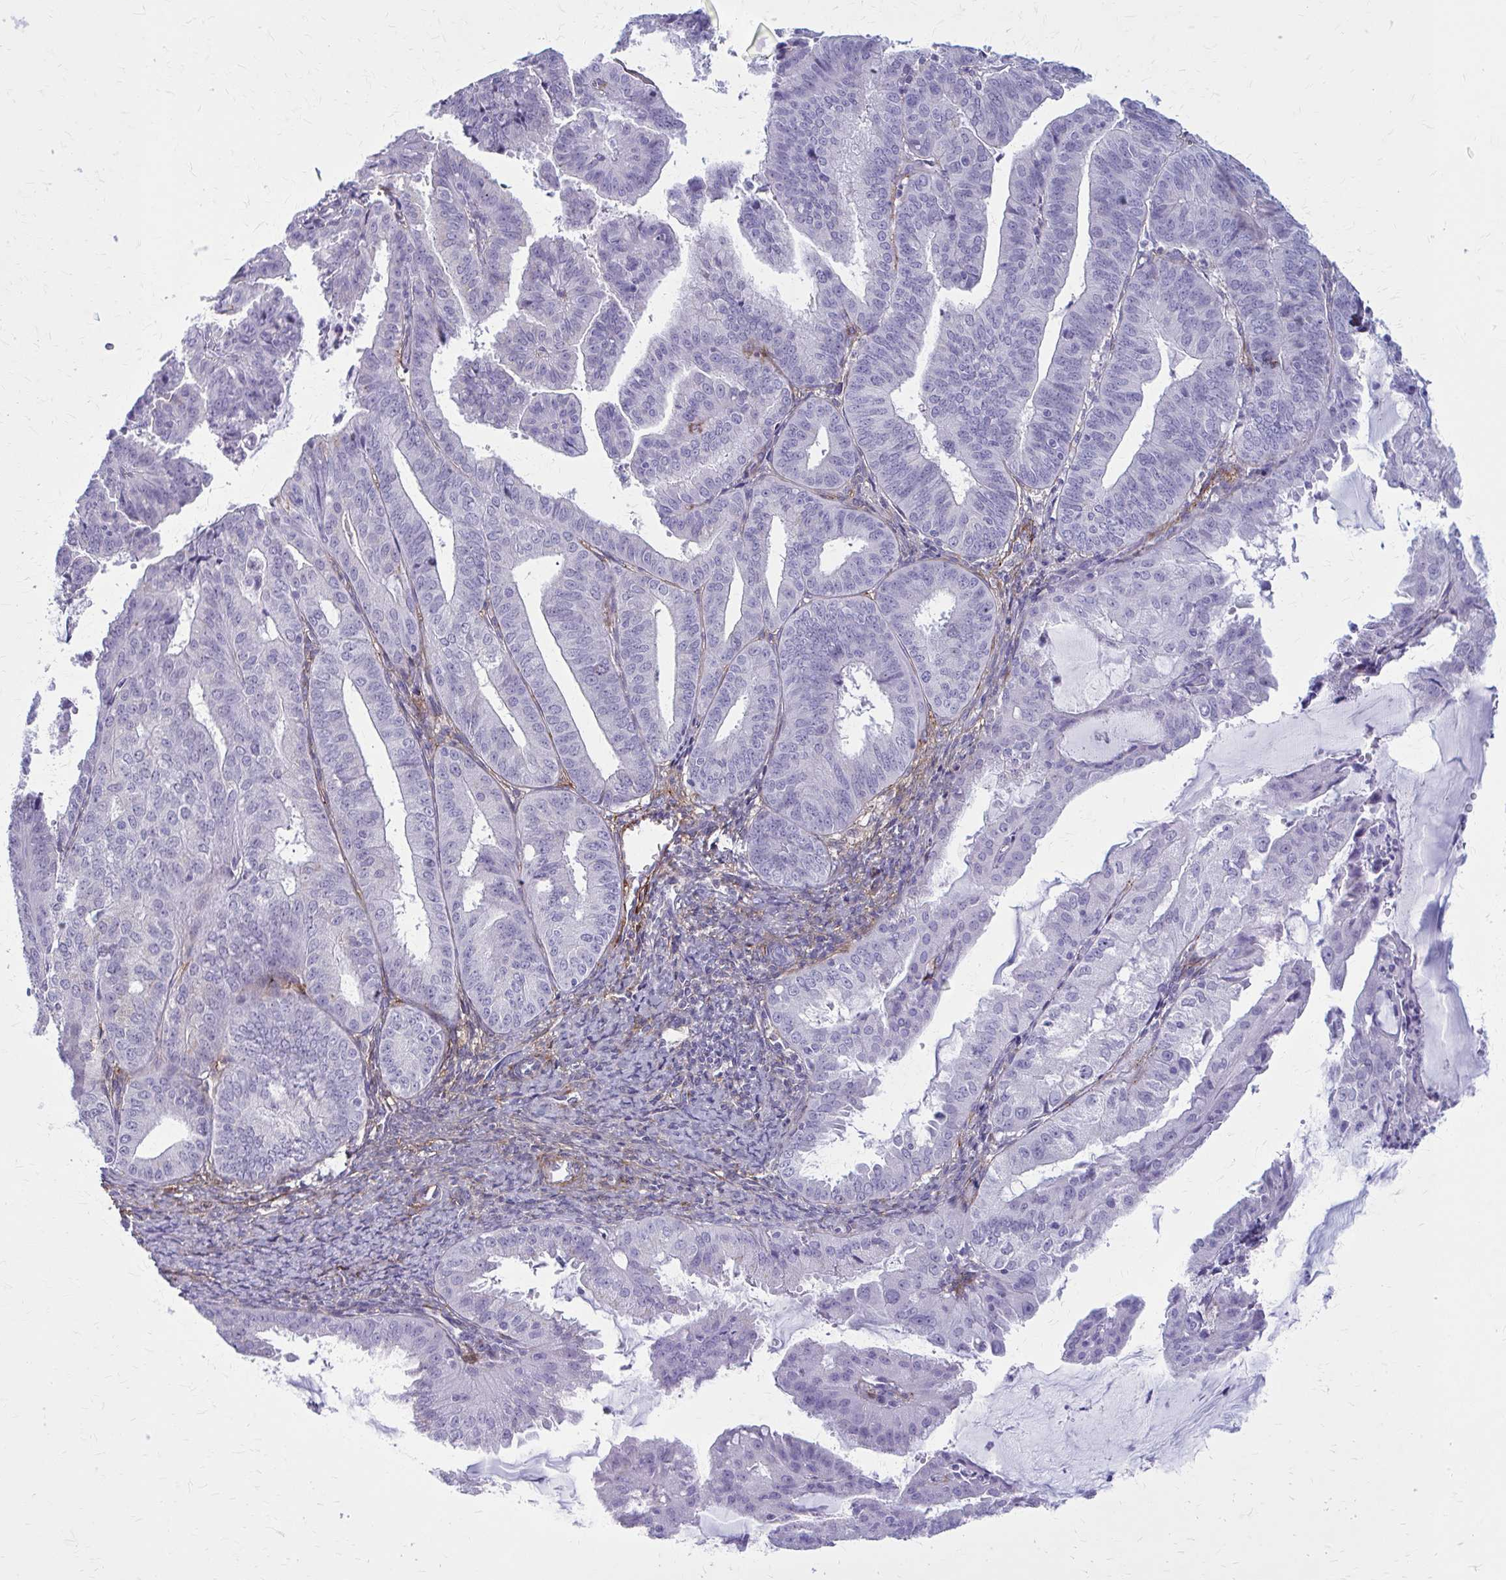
{"staining": {"intensity": "negative", "quantity": "none", "location": "none"}, "tissue": "endometrial cancer", "cell_type": "Tumor cells", "image_type": "cancer", "snomed": [{"axis": "morphology", "description": "Adenocarcinoma, NOS"}, {"axis": "topography", "description": "Endometrium"}], "caption": "DAB immunohistochemical staining of endometrial cancer displays no significant expression in tumor cells. The staining was performed using DAB (3,3'-diaminobenzidine) to visualize the protein expression in brown, while the nuclei were stained in blue with hematoxylin (Magnification: 20x).", "gene": "AKAP12", "patient": {"sex": "female", "age": 70}}